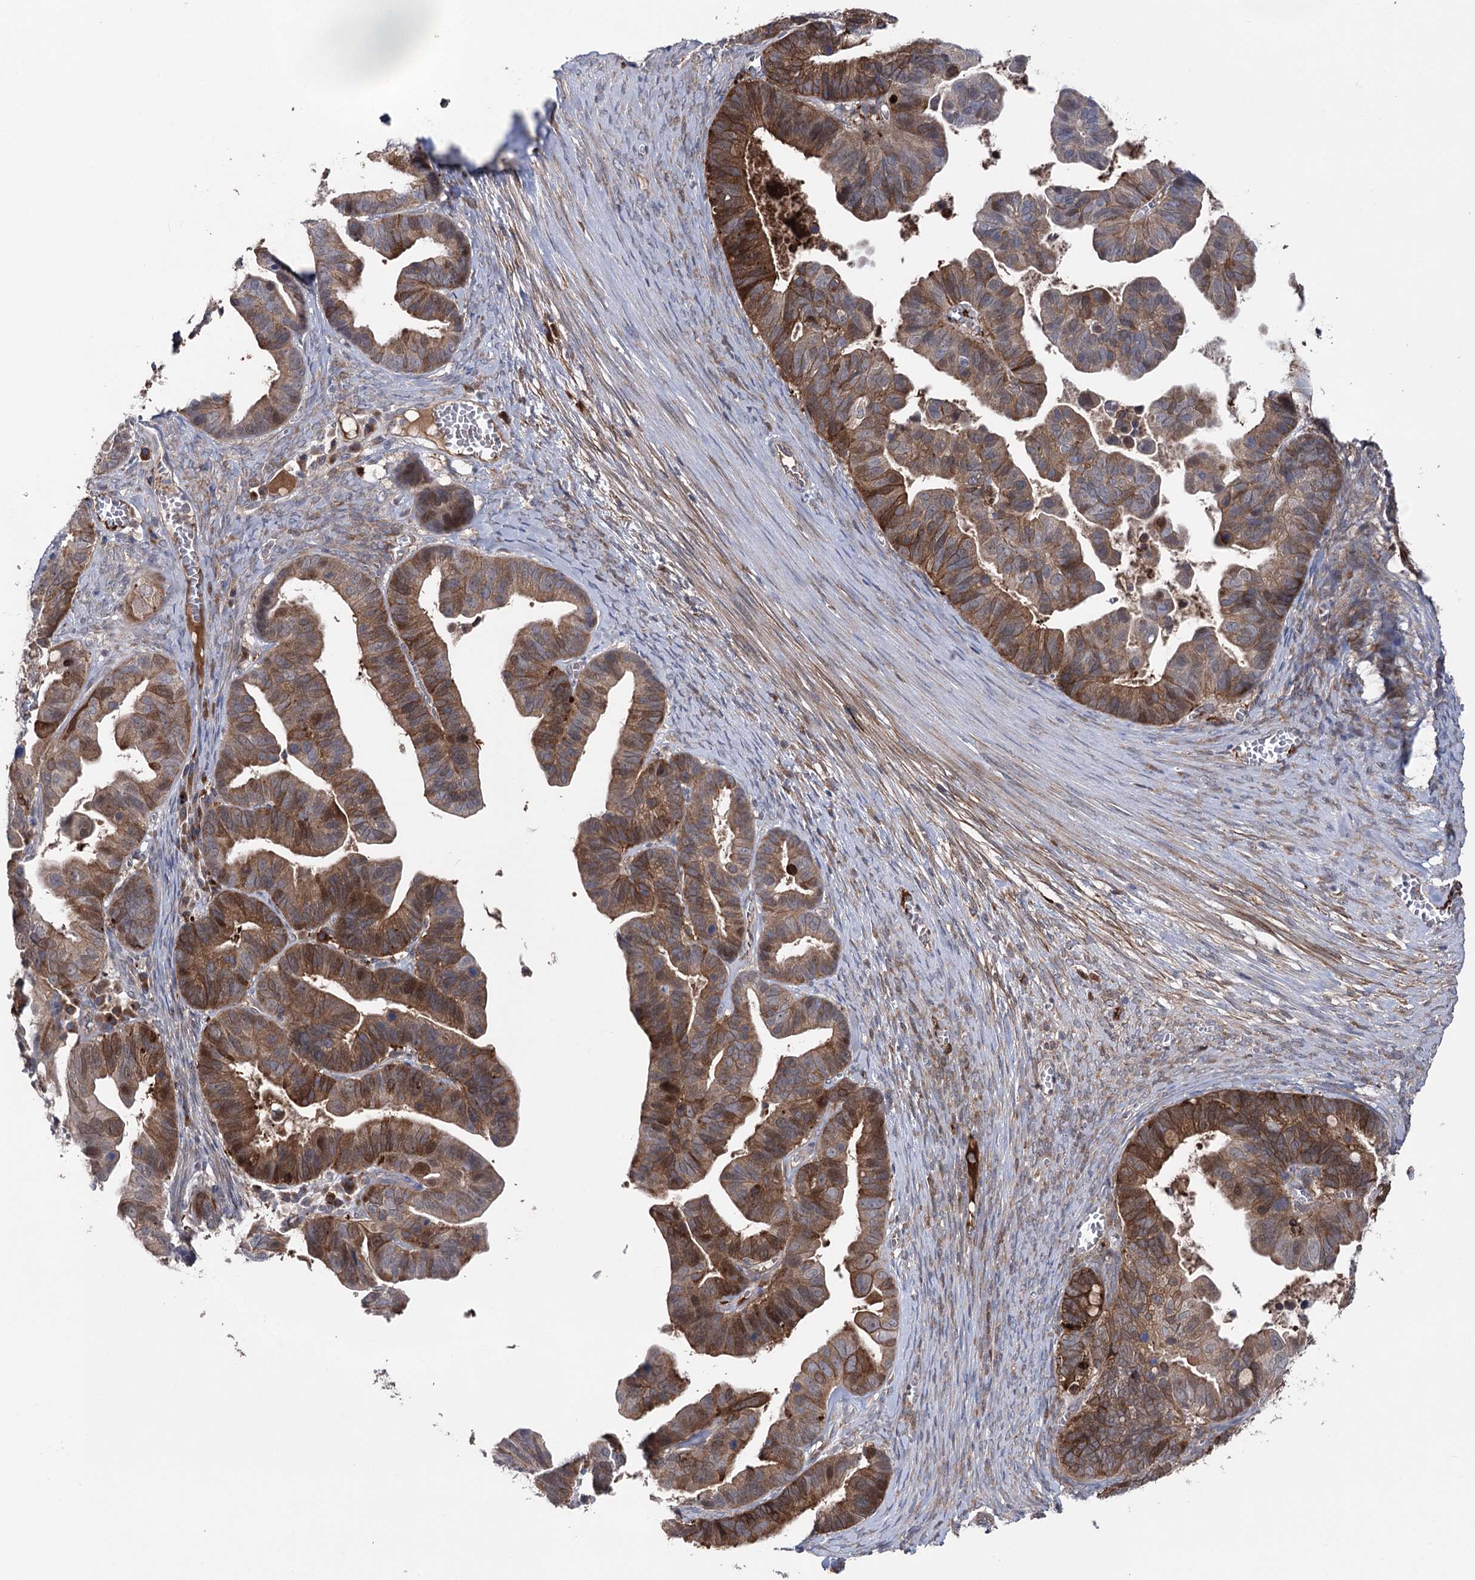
{"staining": {"intensity": "moderate", "quantity": ">75%", "location": "cytoplasmic/membranous,nuclear"}, "tissue": "ovarian cancer", "cell_type": "Tumor cells", "image_type": "cancer", "snomed": [{"axis": "morphology", "description": "Cystadenocarcinoma, serous, NOS"}, {"axis": "topography", "description": "Ovary"}], "caption": "About >75% of tumor cells in human serous cystadenocarcinoma (ovarian) demonstrate moderate cytoplasmic/membranous and nuclear protein expression as visualized by brown immunohistochemical staining.", "gene": "OTUD1", "patient": {"sex": "female", "age": 56}}